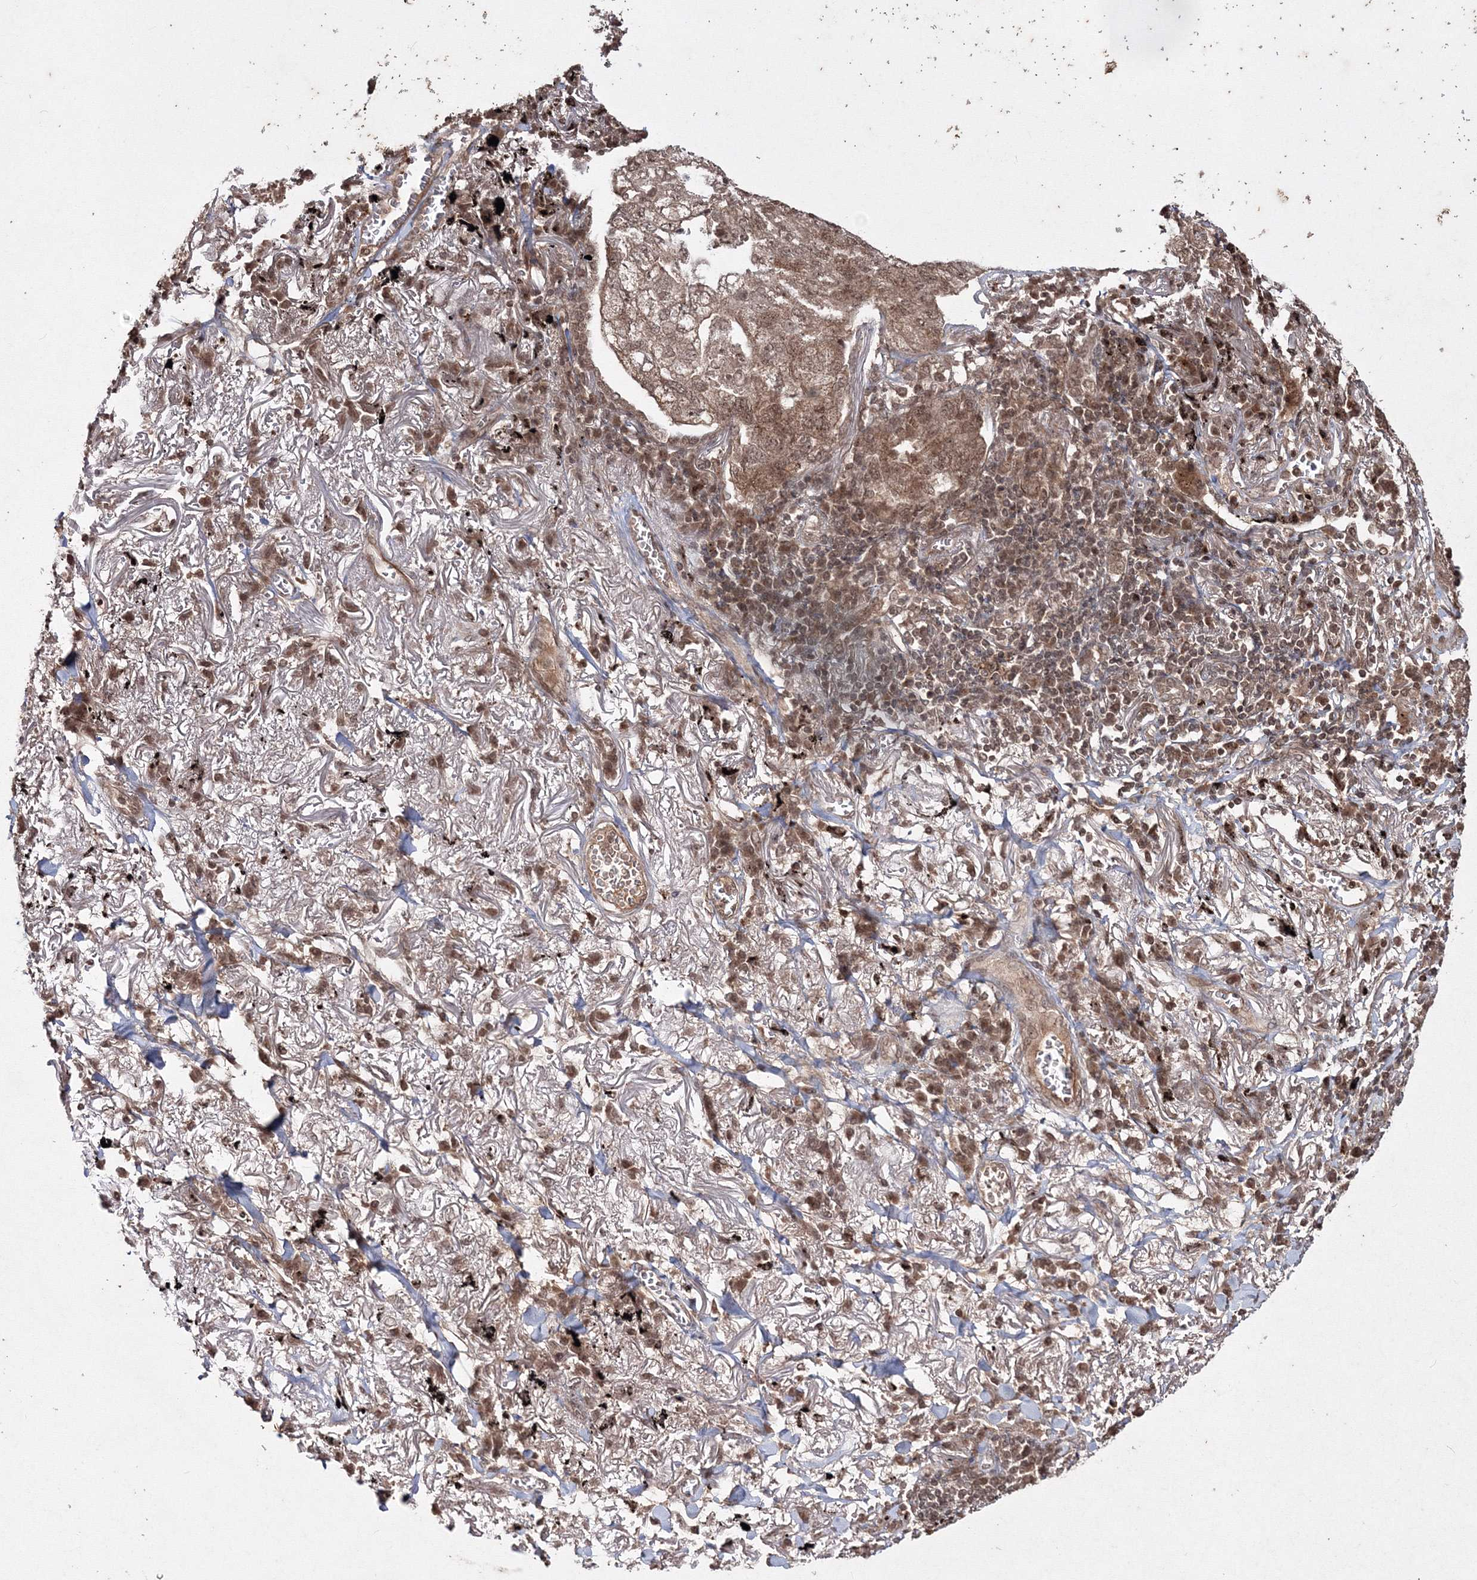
{"staining": {"intensity": "moderate", "quantity": ">75%", "location": "cytoplasmic/membranous,nuclear"}, "tissue": "lung cancer", "cell_type": "Tumor cells", "image_type": "cancer", "snomed": [{"axis": "morphology", "description": "Adenocarcinoma, NOS"}, {"axis": "topography", "description": "Lung"}], "caption": "Brown immunohistochemical staining in human adenocarcinoma (lung) exhibits moderate cytoplasmic/membranous and nuclear staining in approximately >75% of tumor cells. The protein is stained brown, and the nuclei are stained in blue (DAB IHC with brightfield microscopy, high magnification).", "gene": "PEX13", "patient": {"sex": "male", "age": 65}}